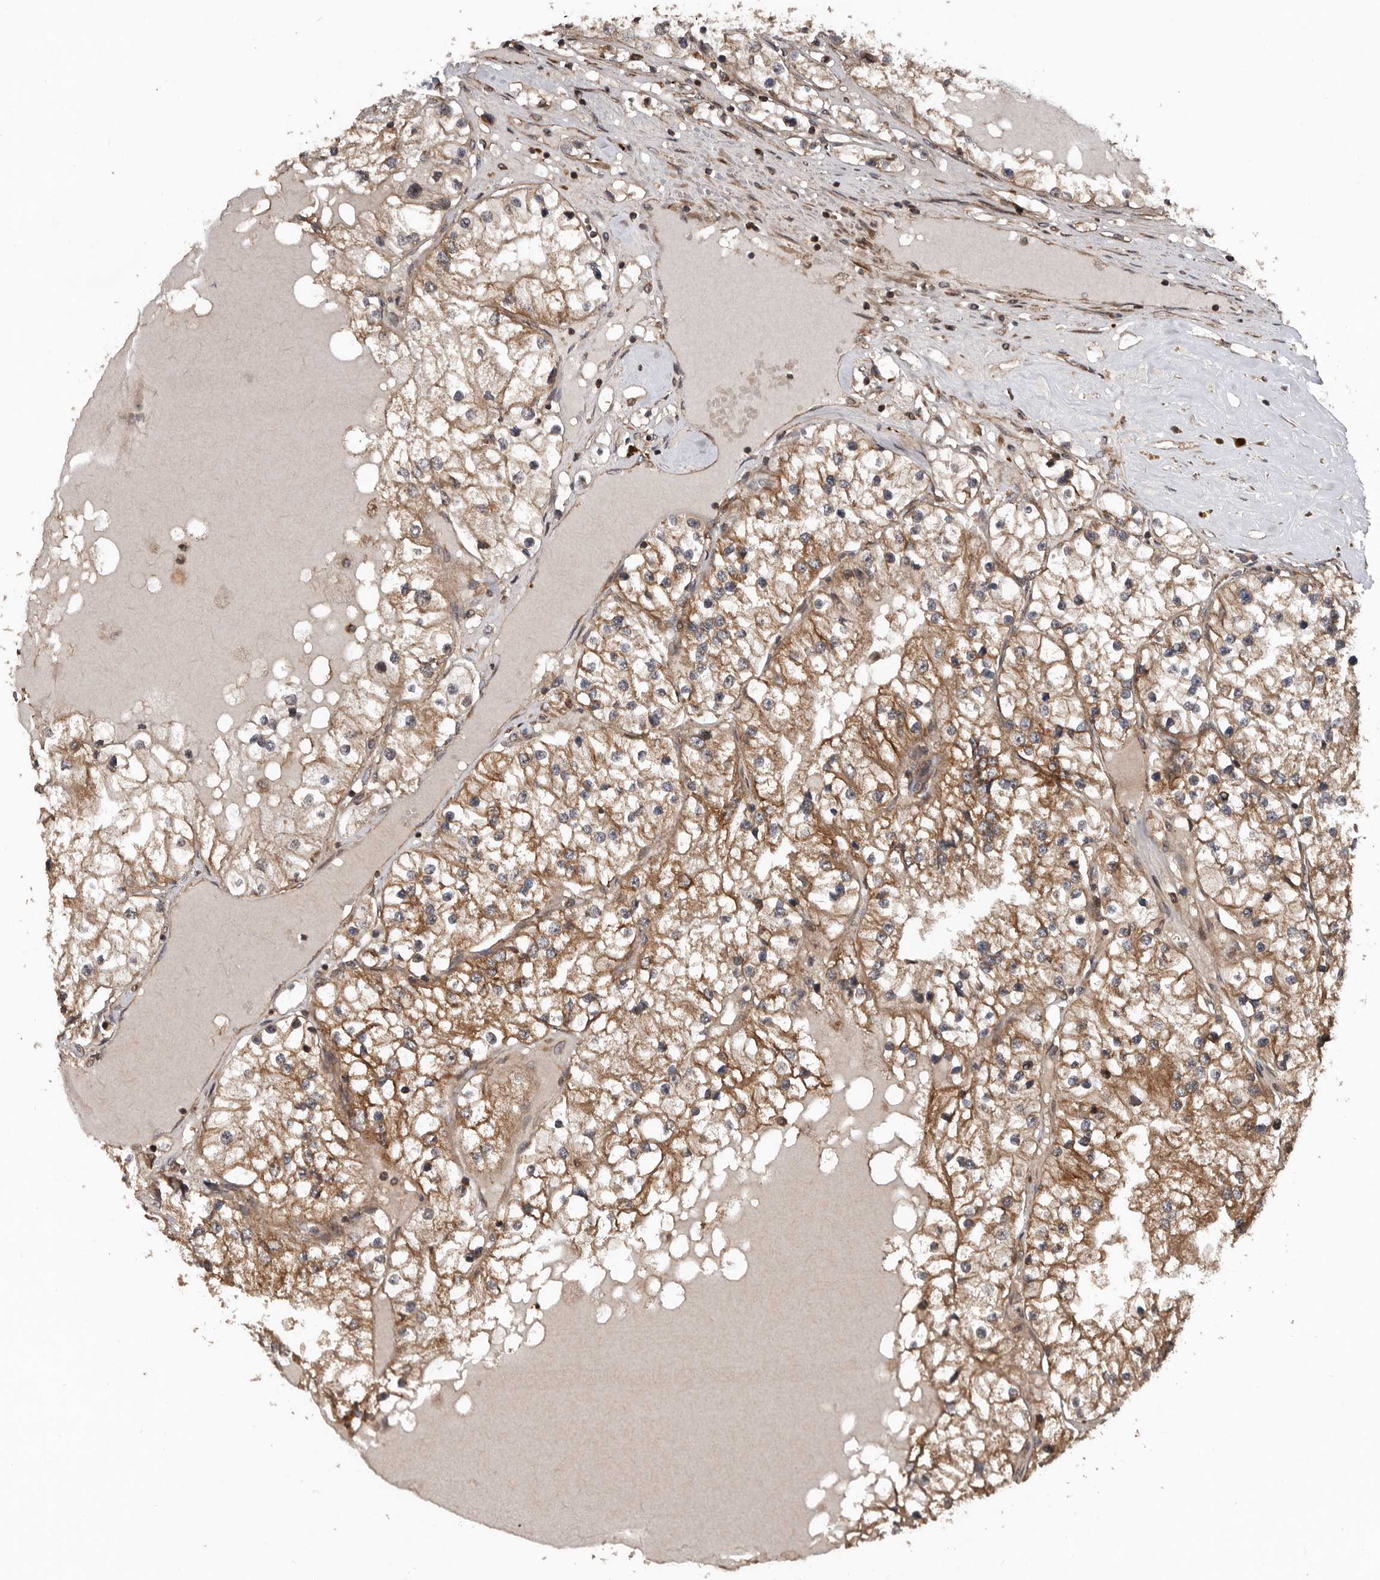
{"staining": {"intensity": "moderate", "quantity": ">75%", "location": "cytoplasmic/membranous"}, "tissue": "renal cancer", "cell_type": "Tumor cells", "image_type": "cancer", "snomed": [{"axis": "morphology", "description": "Adenocarcinoma, NOS"}, {"axis": "topography", "description": "Kidney"}], "caption": "Immunohistochemistry histopathology image of neoplastic tissue: renal cancer stained using IHC displays medium levels of moderate protein expression localized specifically in the cytoplasmic/membranous of tumor cells, appearing as a cytoplasmic/membranous brown color.", "gene": "CCDC190", "patient": {"sex": "male", "age": 68}}